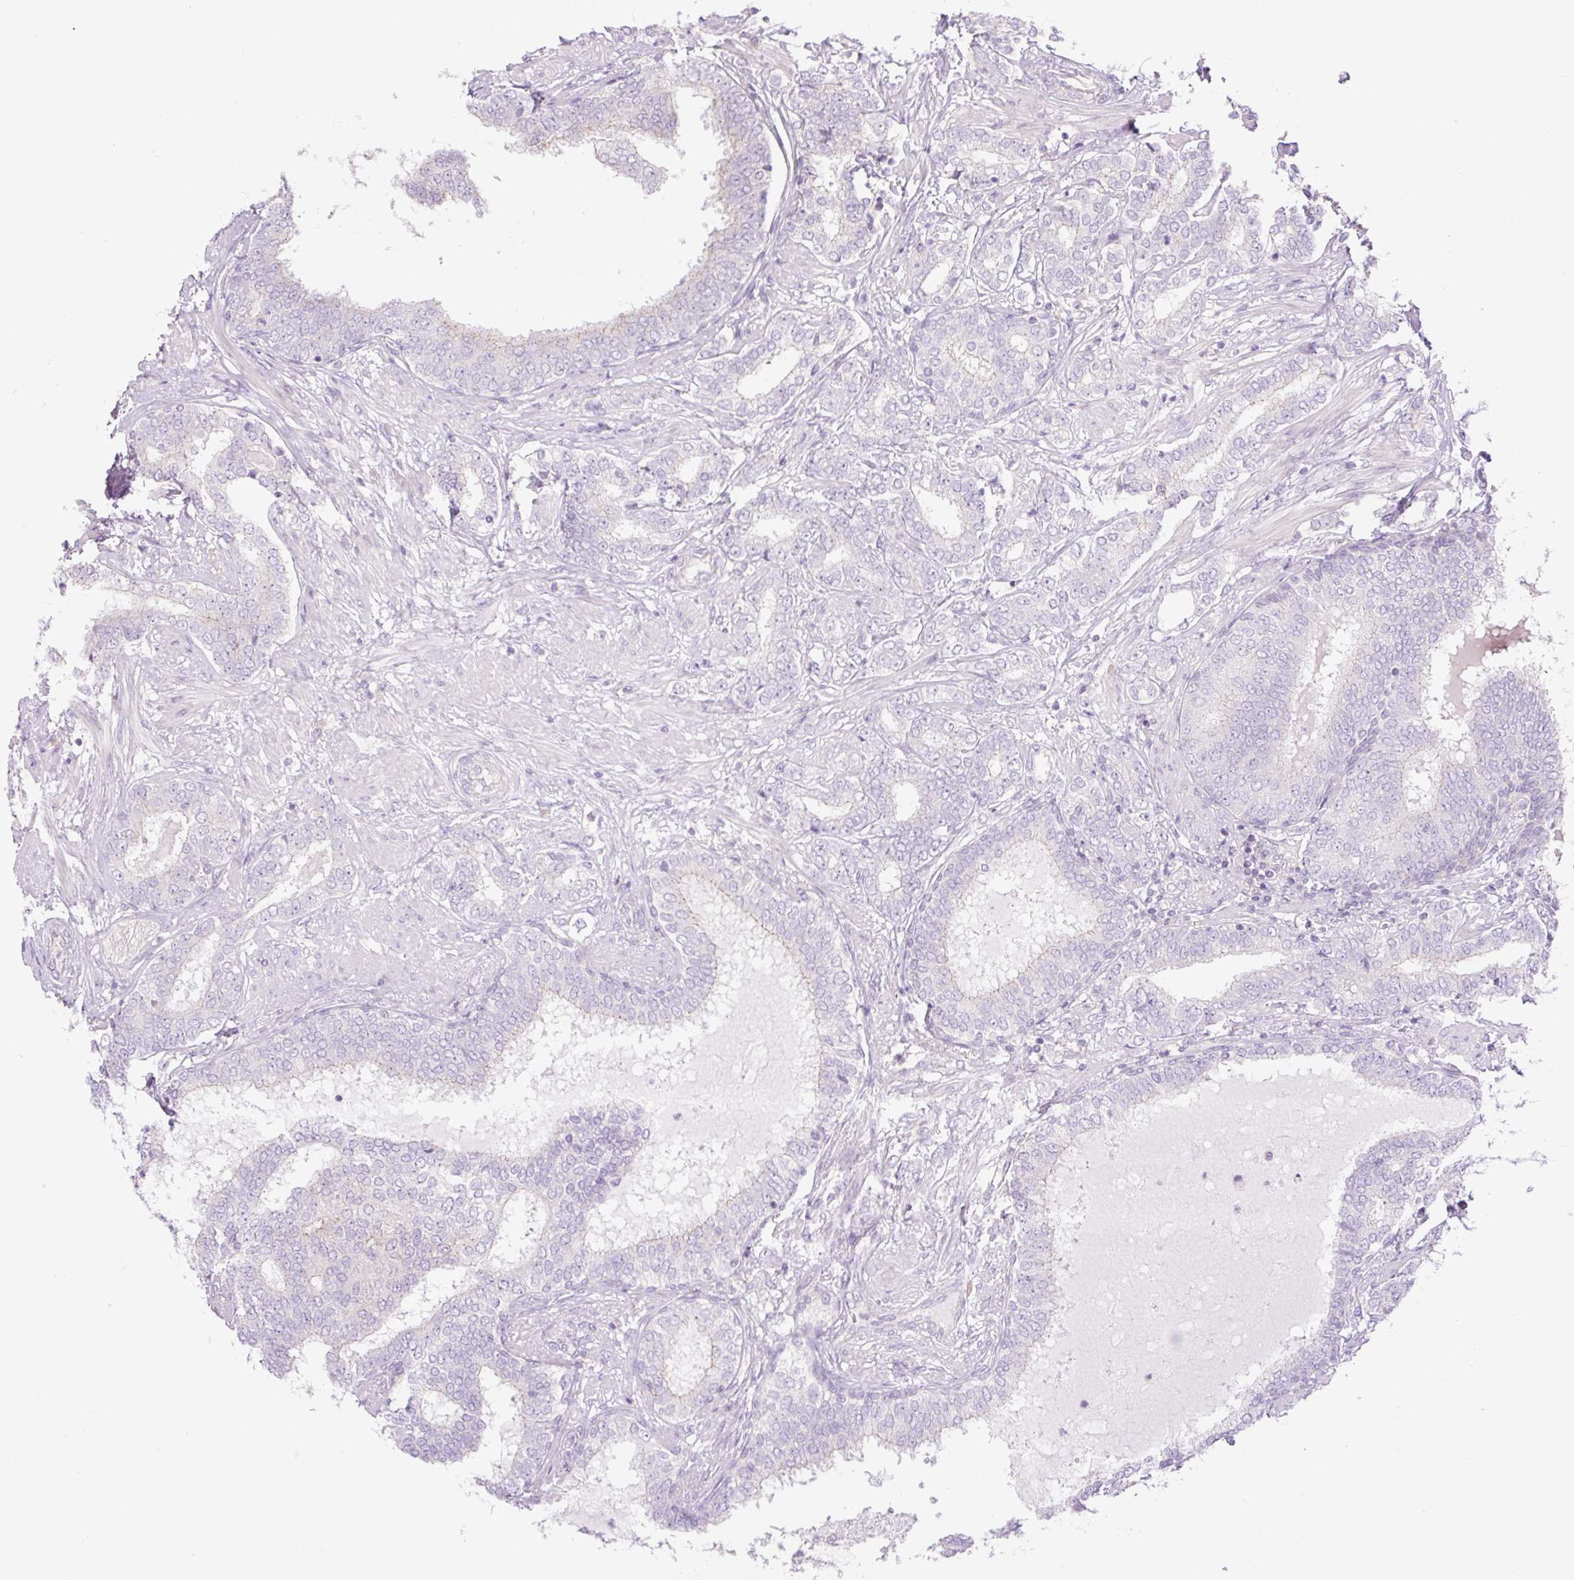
{"staining": {"intensity": "negative", "quantity": "none", "location": "none"}, "tissue": "prostate cancer", "cell_type": "Tumor cells", "image_type": "cancer", "snomed": [{"axis": "morphology", "description": "Adenocarcinoma, High grade"}, {"axis": "topography", "description": "Prostate"}], "caption": "The image demonstrates no staining of tumor cells in prostate cancer.", "gene": "GRID2", "patient": {"sex": "male", "age": 72}}